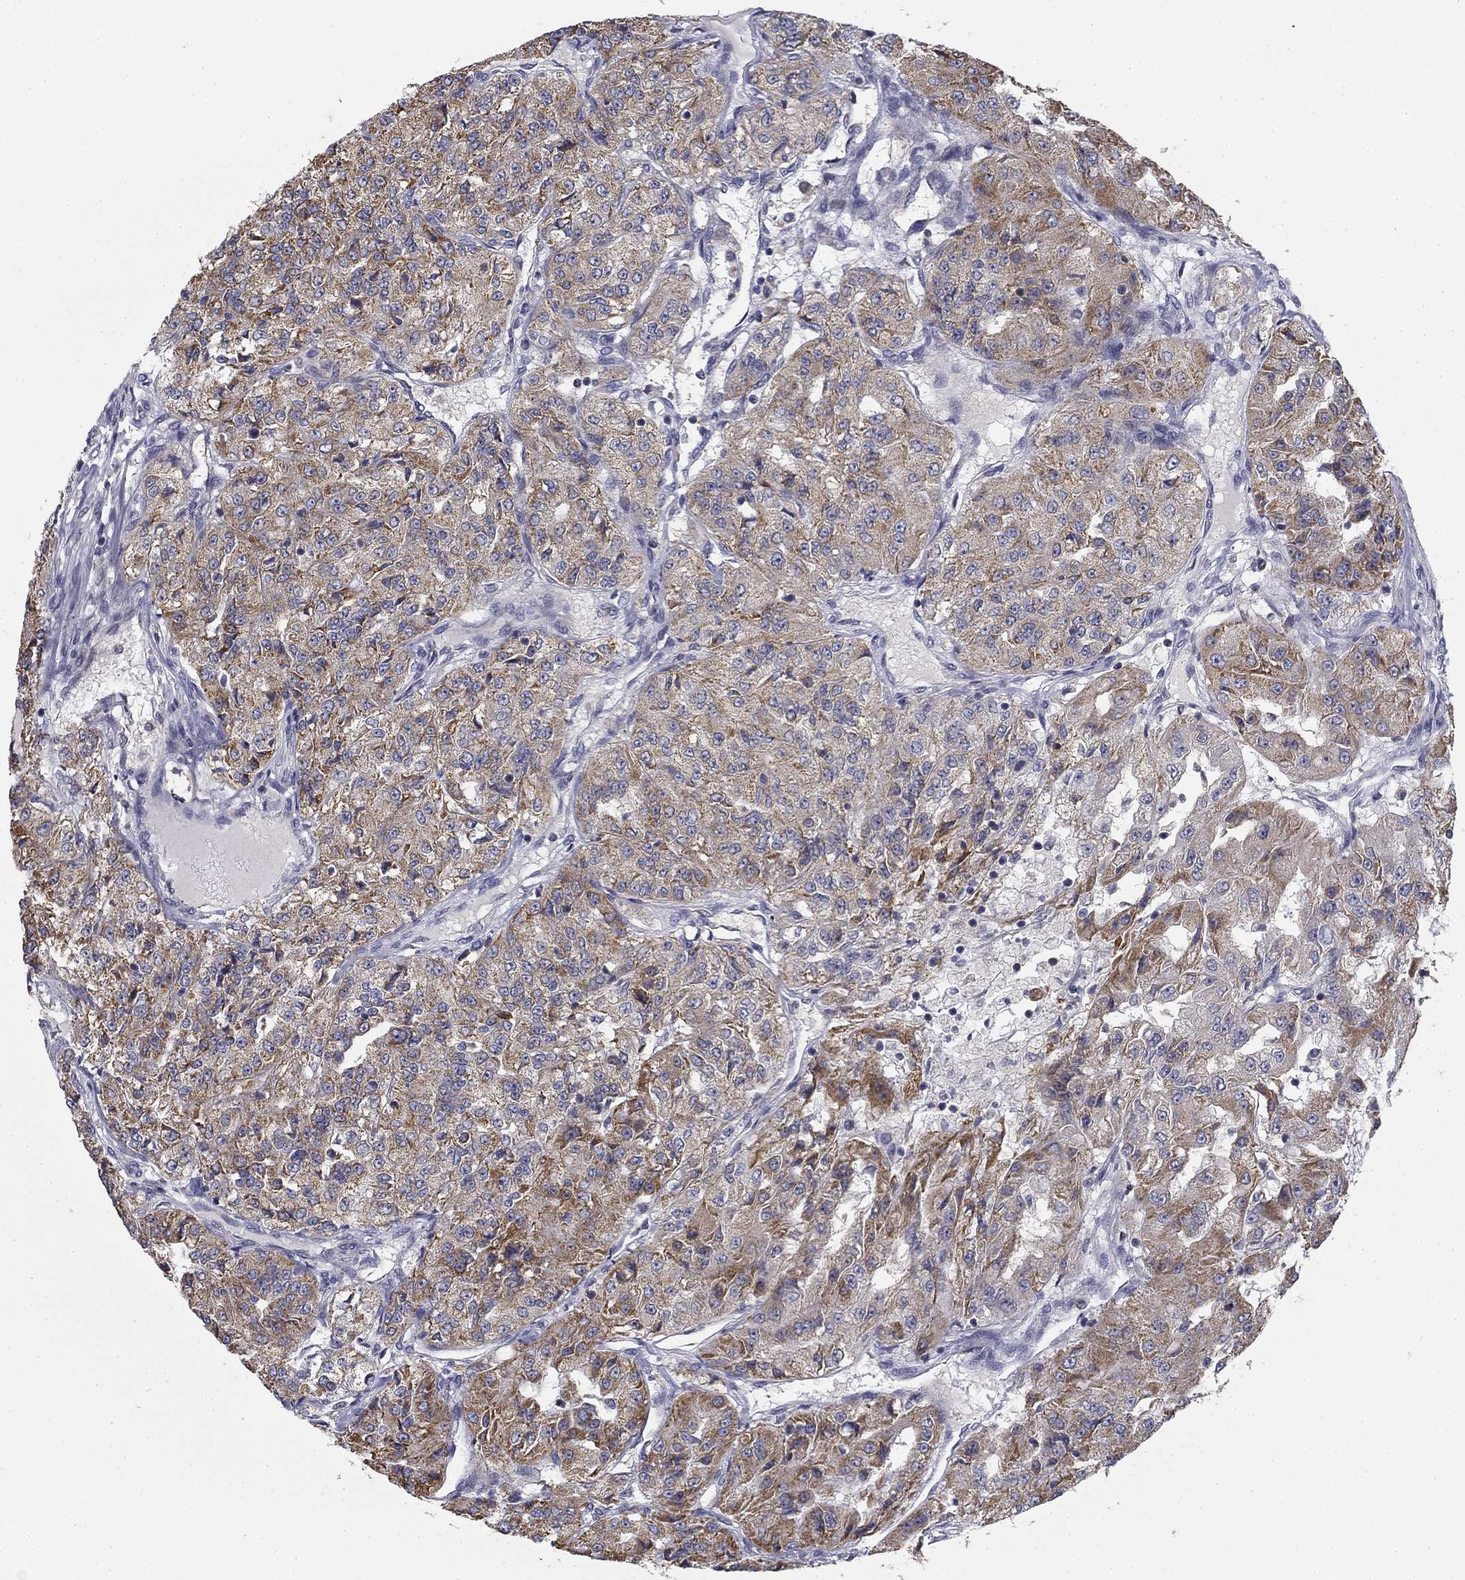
{"staining": {"intensity": "moderate", "quantity": "25%-75%", "location": "cytoplasmic/membranous"}, "tissue": "renal cancer", "cell_type": "Tumor cells", "image_type": "cancer", "snomed": [{"axis": "morphology", "description": "Adenocarcinoma, NOS"}, {"axis": "topography", "description": "Kidney"}], "caption": "Immunohistochemistry (IHC) photomicrograph of neoplastic tissue: human renal adenocarcinoma stained using IHC displays medium levels of moderate protein expression localized specifically in the cytoplasmic/membranous of tumor cells, appearing as a cytoplasmic/membranous brown color.", "gene": "SLC2A9", "patient": {"sex": "female", "age": 63}}